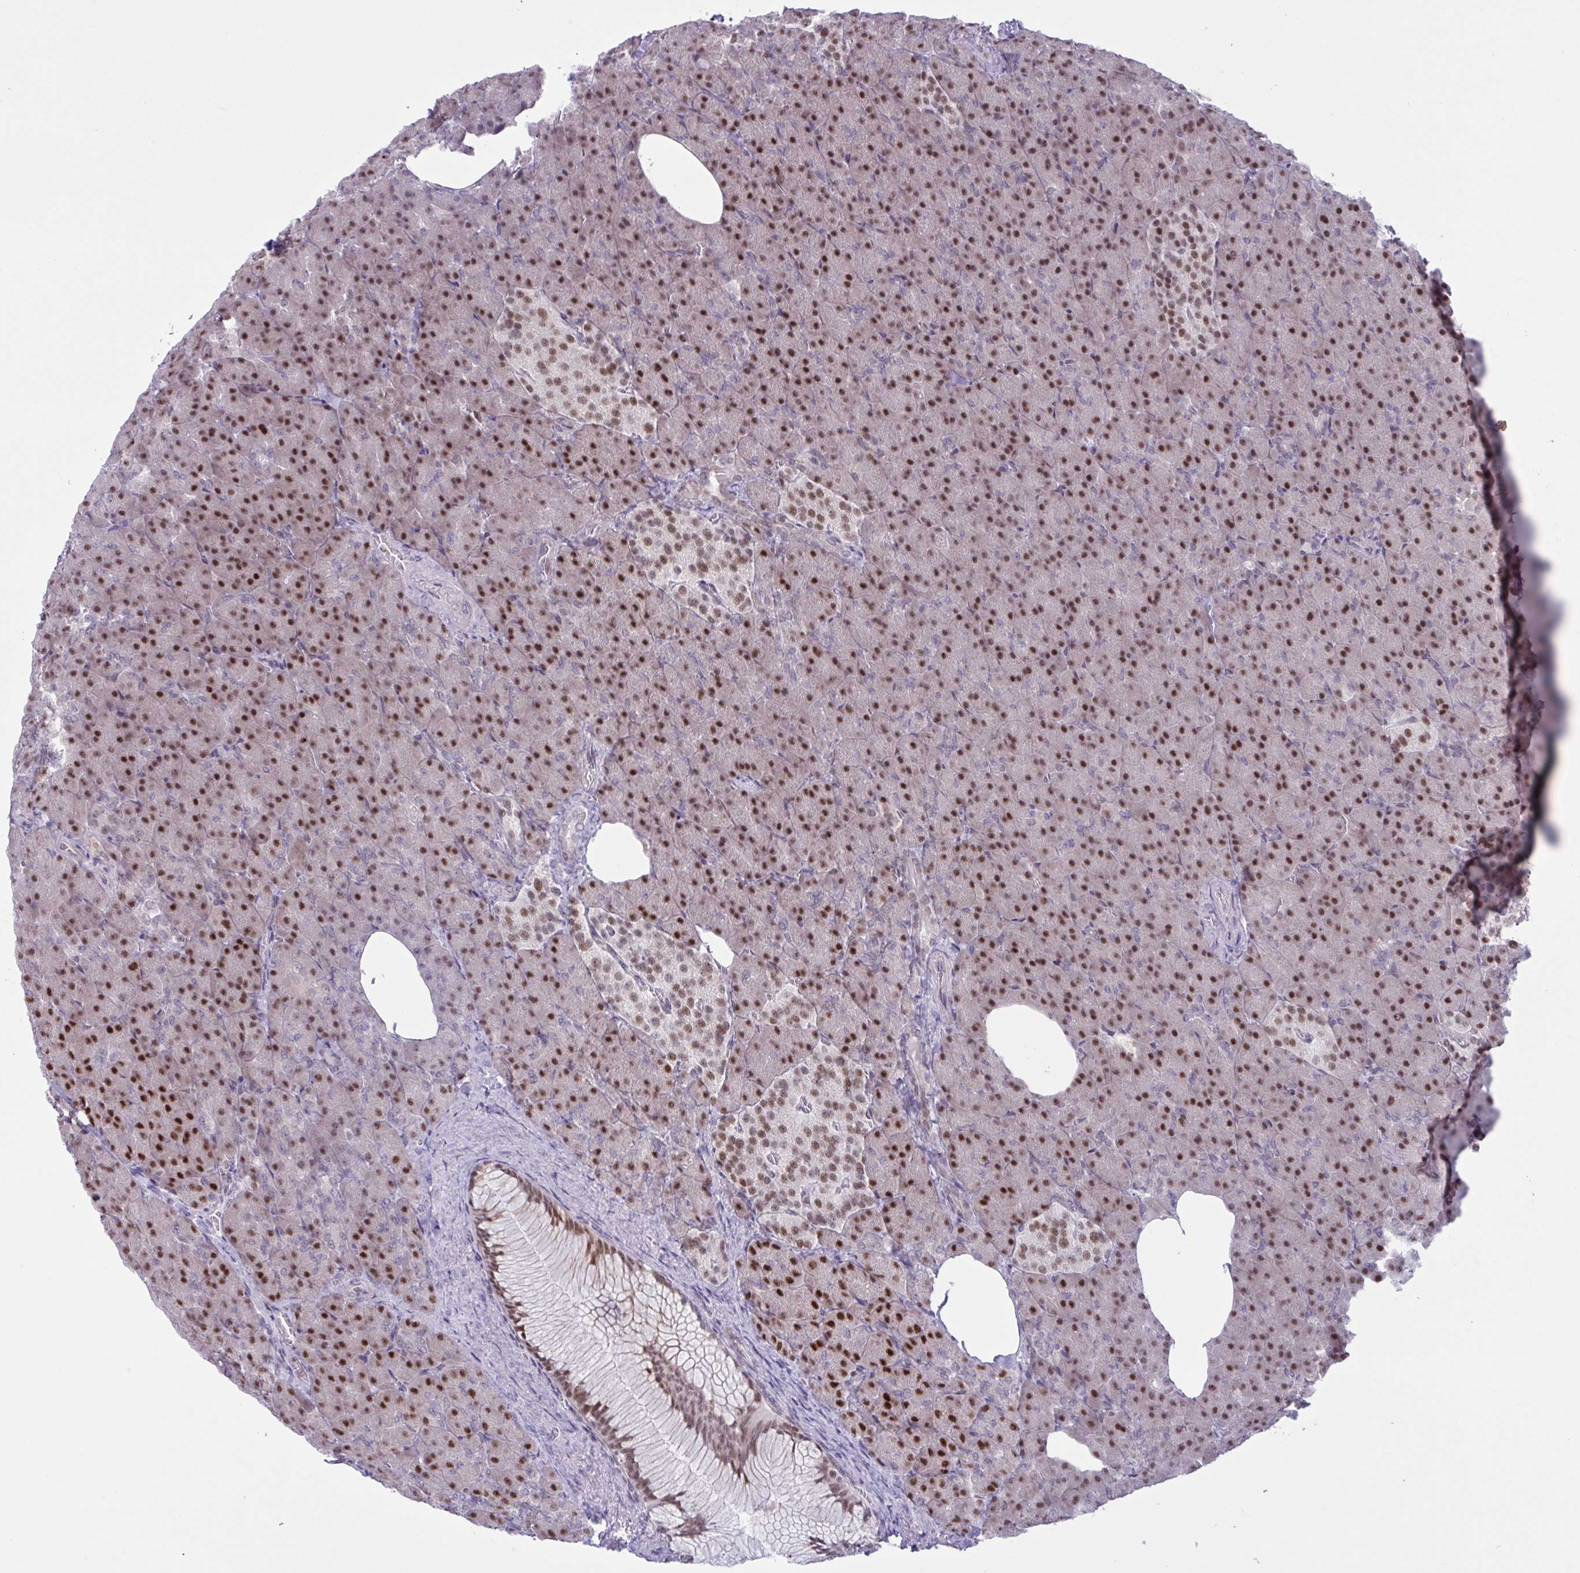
{"staining": {"intensity": "strong", "quantity": ">75%", "location": "nuclear"}, "tissue": "pancreas", "cell_type": "Exocrine glandular cells", "image_type": "normal", "snomed": [{"axis": "morphology", "description": "Normal tissue, NOS"}, {"axis": "topography", "description": "Pancreas"}], "caption": "Pancreas stained for a protein shows strong nuclear positivity in exocrine glandular cells. (Stains: DAB (3,3'-diaminobenzidine) in brown, nuclei in blue, Microscopy: brightfield microscopy at high magnification).", "gene": "PRMT6", "patient": {"sex": "female", "age": 74}}